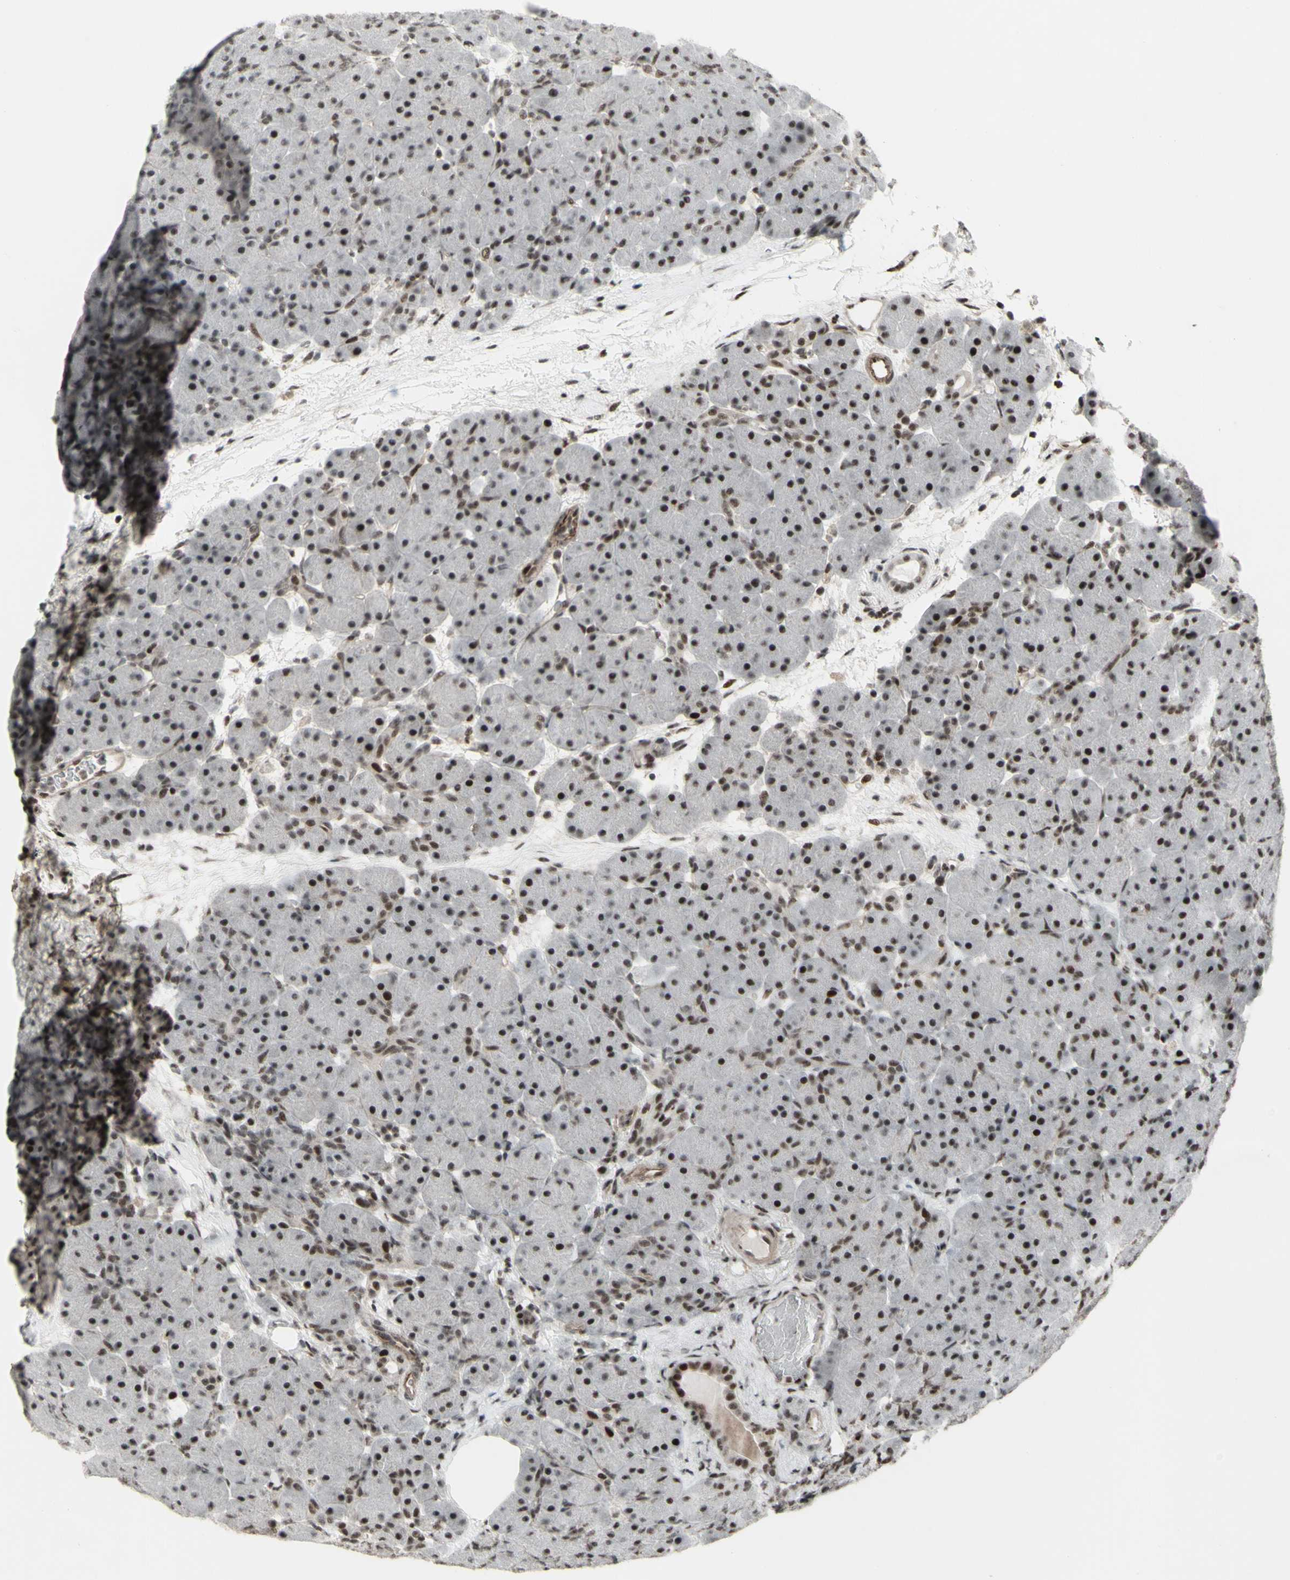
{"staining": {"intensity": "strong", "quantity": ">75%", "location": "nuclear"}, "tissue": "pancreas", "cell_type": "Exocrine glandular cells", "image_type": "normal", "snomed": [{"axis": "morphology", "description": "Normal tissue, NOS"}, {"axis": "topography", "description": "Pancreas"}], "caption": "Normal pancreas was stained to show a protein in brown. There is high levels of strong nuclear expression in about >75% of exocrine glandular cells.", "gene": "SUPT6H", "patient": {"sex": "male", "age": 66}}